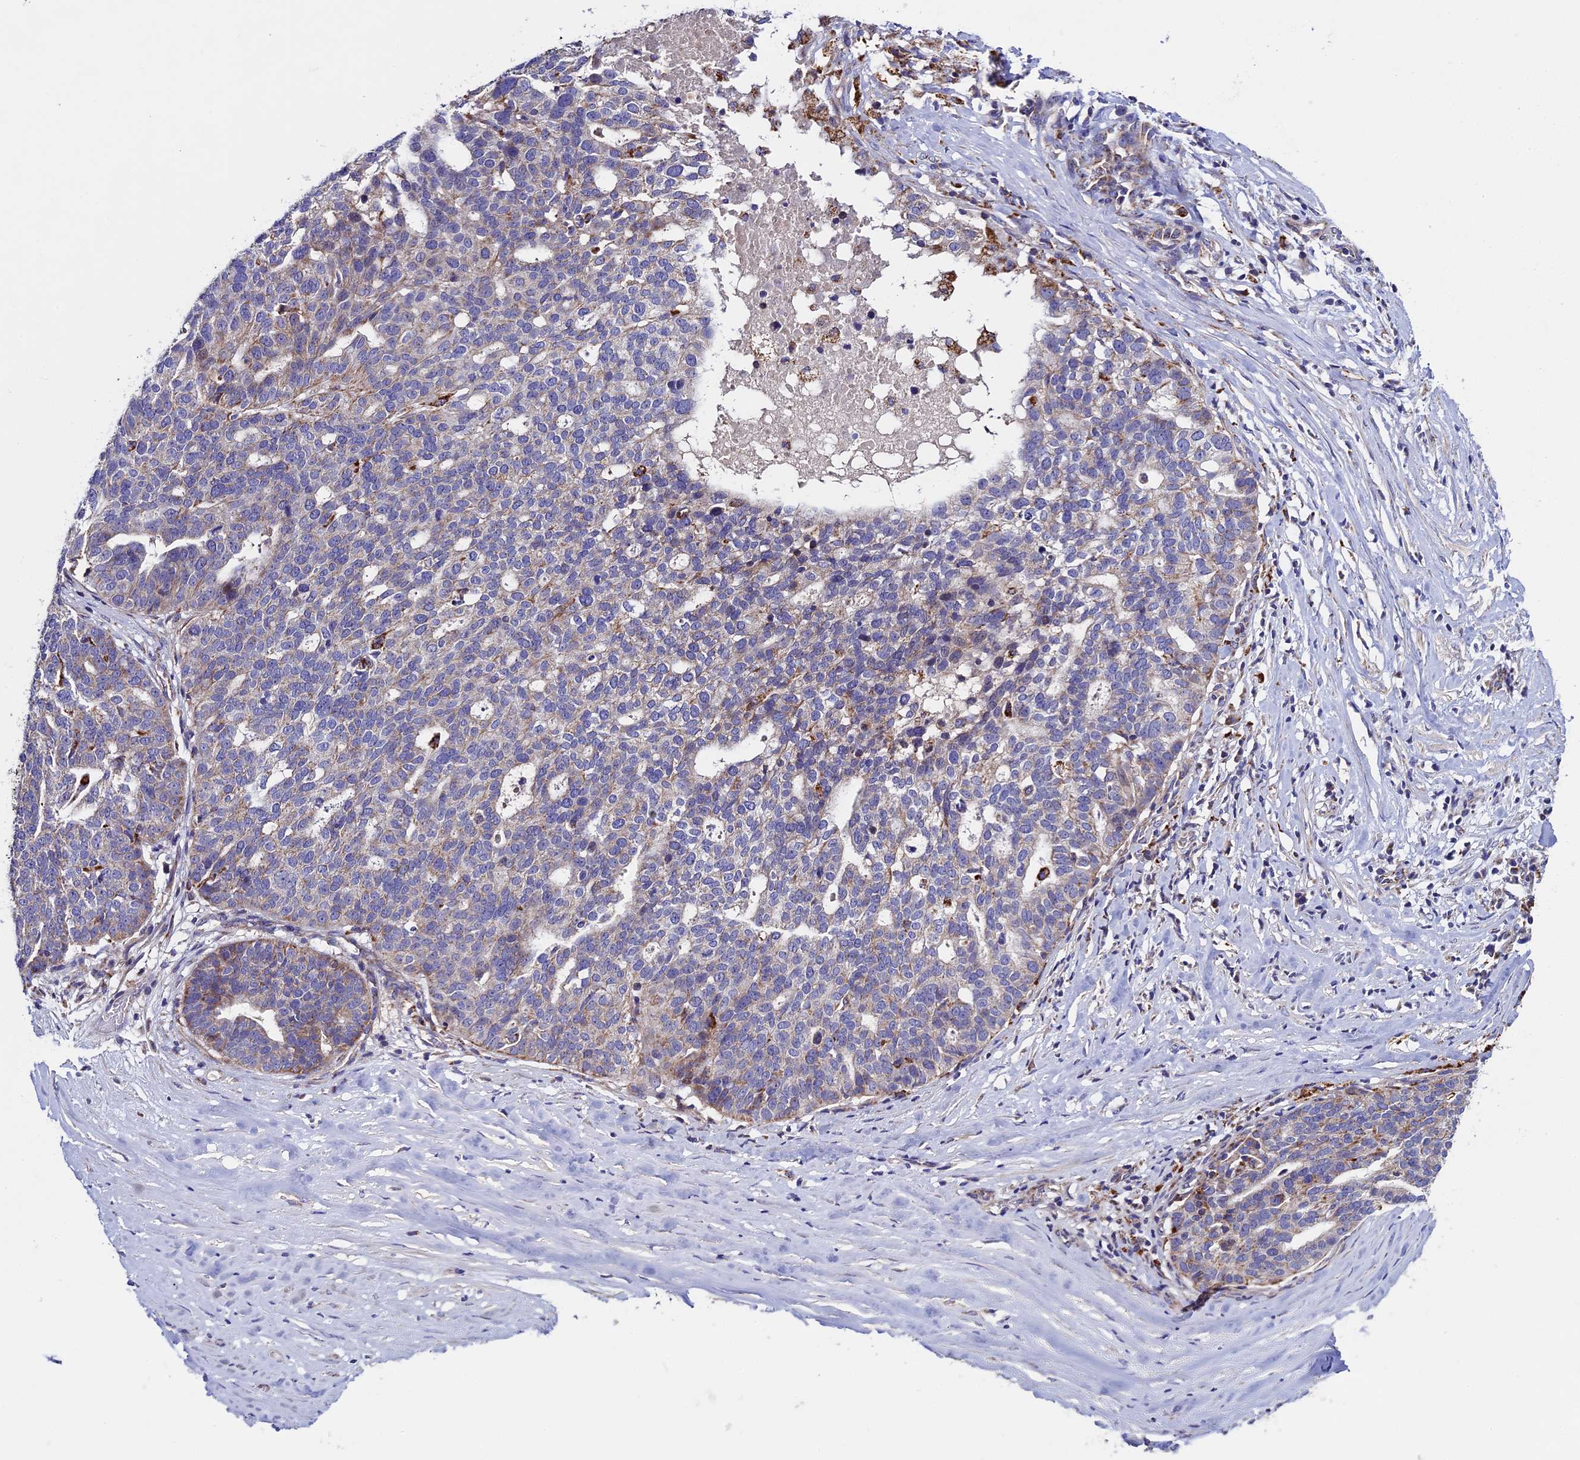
{"staining": {"intensity": "weak", "quantity": "<25%", "location": "cytoplasmic/membranous"}, "tissue": "ovarian cancer", "cell_type": "Tumor cells", "image_type": "cancer", "snomed": [{"axis": "morphology", "description": "Cystadenocarcinoma, serous, NOS"}, {"axis": "topography", "description": "Ovary"}], "caption": "Immunohistochemistry of human ovarian cancer reveals no expression in tumor cells.", "gene": "RNF17", "patient": {"sex": "female", "age": 59}}